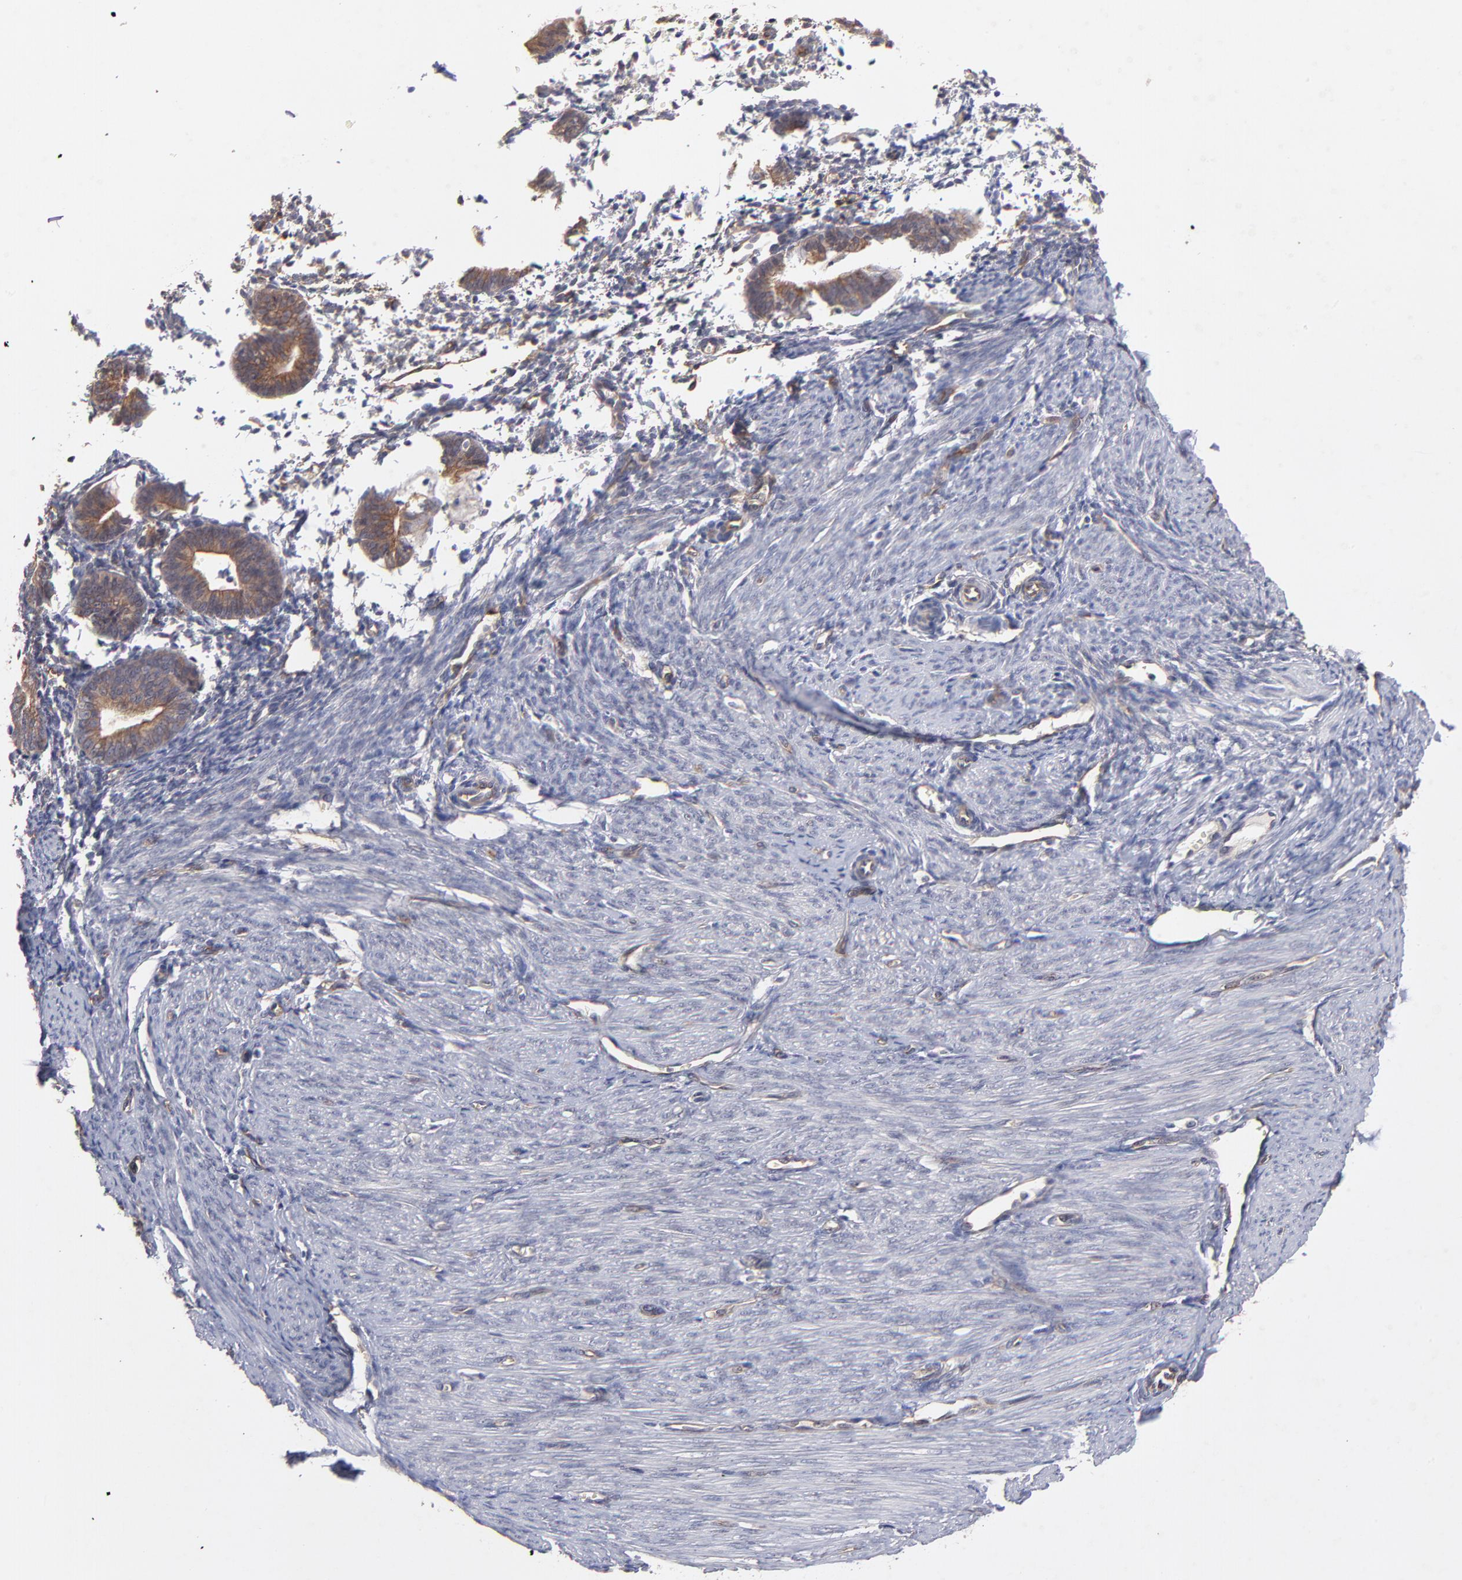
{"staining": {"intensity": "weak", "quantity": "25%-75%", "location": "cytoplasmic/membranous"}, "tissue": "endometrium", "cell_type": "Cells in endometrial stroma", "image_type": "normal", "snomed": [{"axis": "morphology", "description": "Normal tissue, NOS"}, {"axis": "topography", "description": "Endometrium"}], "caption": "Brown immunohistochemical staining in normal human endometrium demonstrates weak cytoplasmic/membranous positivity in about 25%-75% of cells in endometrial stroma.", "gene": "STAP2", "patient": {"sex": "female", "age": 61}}